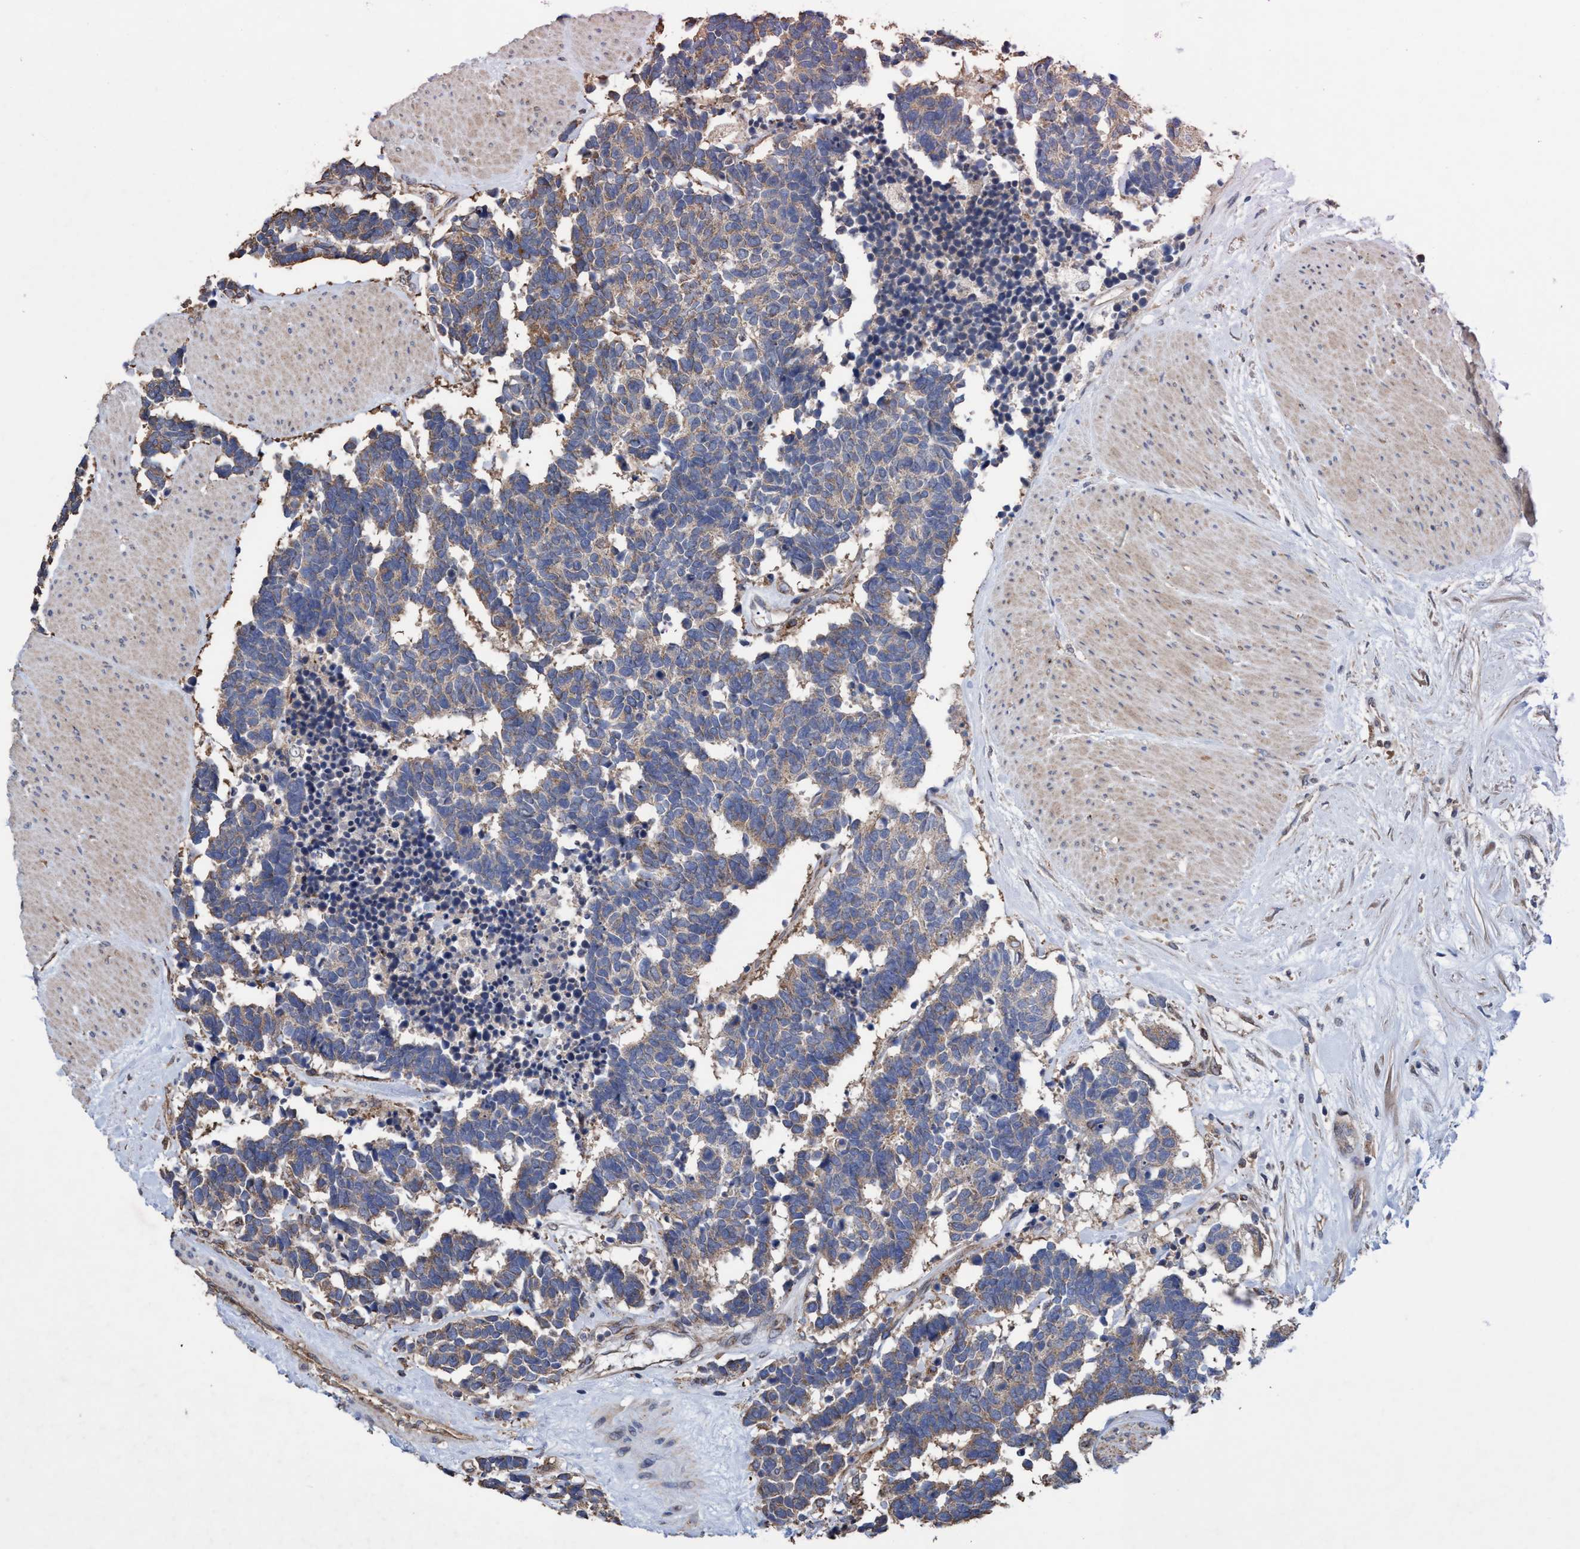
{"staining": {"intensity": "weak", "quantity": "25%-75%", "location": "cytoplasmic/membranous"}, "tissue": "carcinoid", "cell_type": "Tumor cells", "image_type": "cancer", "snomed": [{"axis": "morphology", "description": "Carcinoma, NOS"}, {"axis": "morphology", "description": "Carcinoid, malignant, NOS"}, {"axis": "topography", "description": "Urinary bladder"}], "caption": "Protein expression analysis of carcinoid displays weak cytoplasmic/membranous staining in approximately 25%-75% of tumor cells.", "gene": "BICD2", "patient": {"sex": "male", "age": 57}}